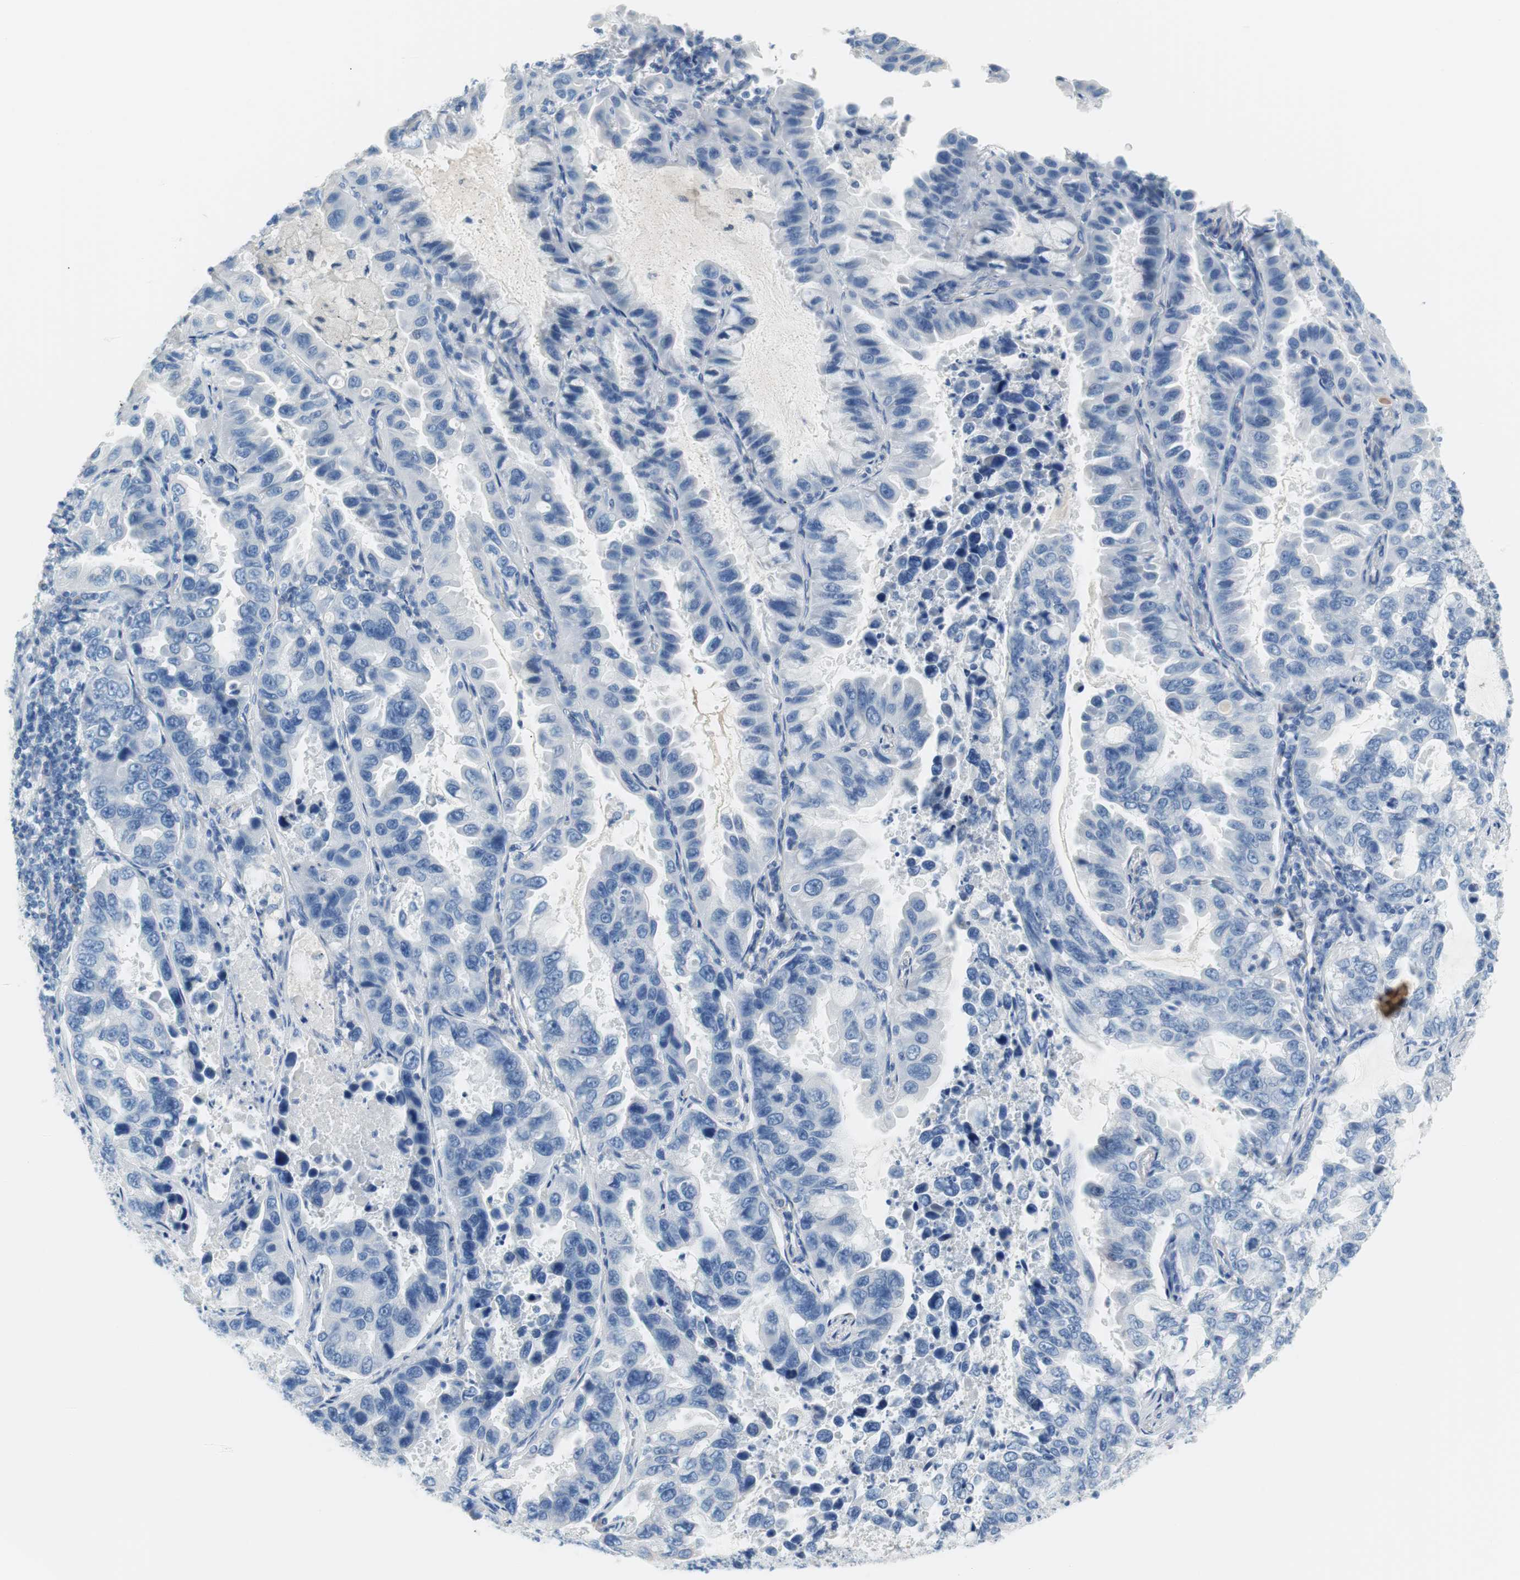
{"staining": {"intensity": "negative", "quantity": "none", "location": "none"}, "tissue": "lung cancer", "cell_type": "Tumor cells", "image_type": "cancer", "snomed": [{"axis": "morphology", "description": "Adenocarcinoma, NOS"}, {"axis": "topography", "description": "Lung"}], "caption": "Histopathology image shows no significant protein expression in tumor cells of adenocarcinoma (lung).", "gene": "MYH1", "patient": {"sex": "male", "age": 64}}